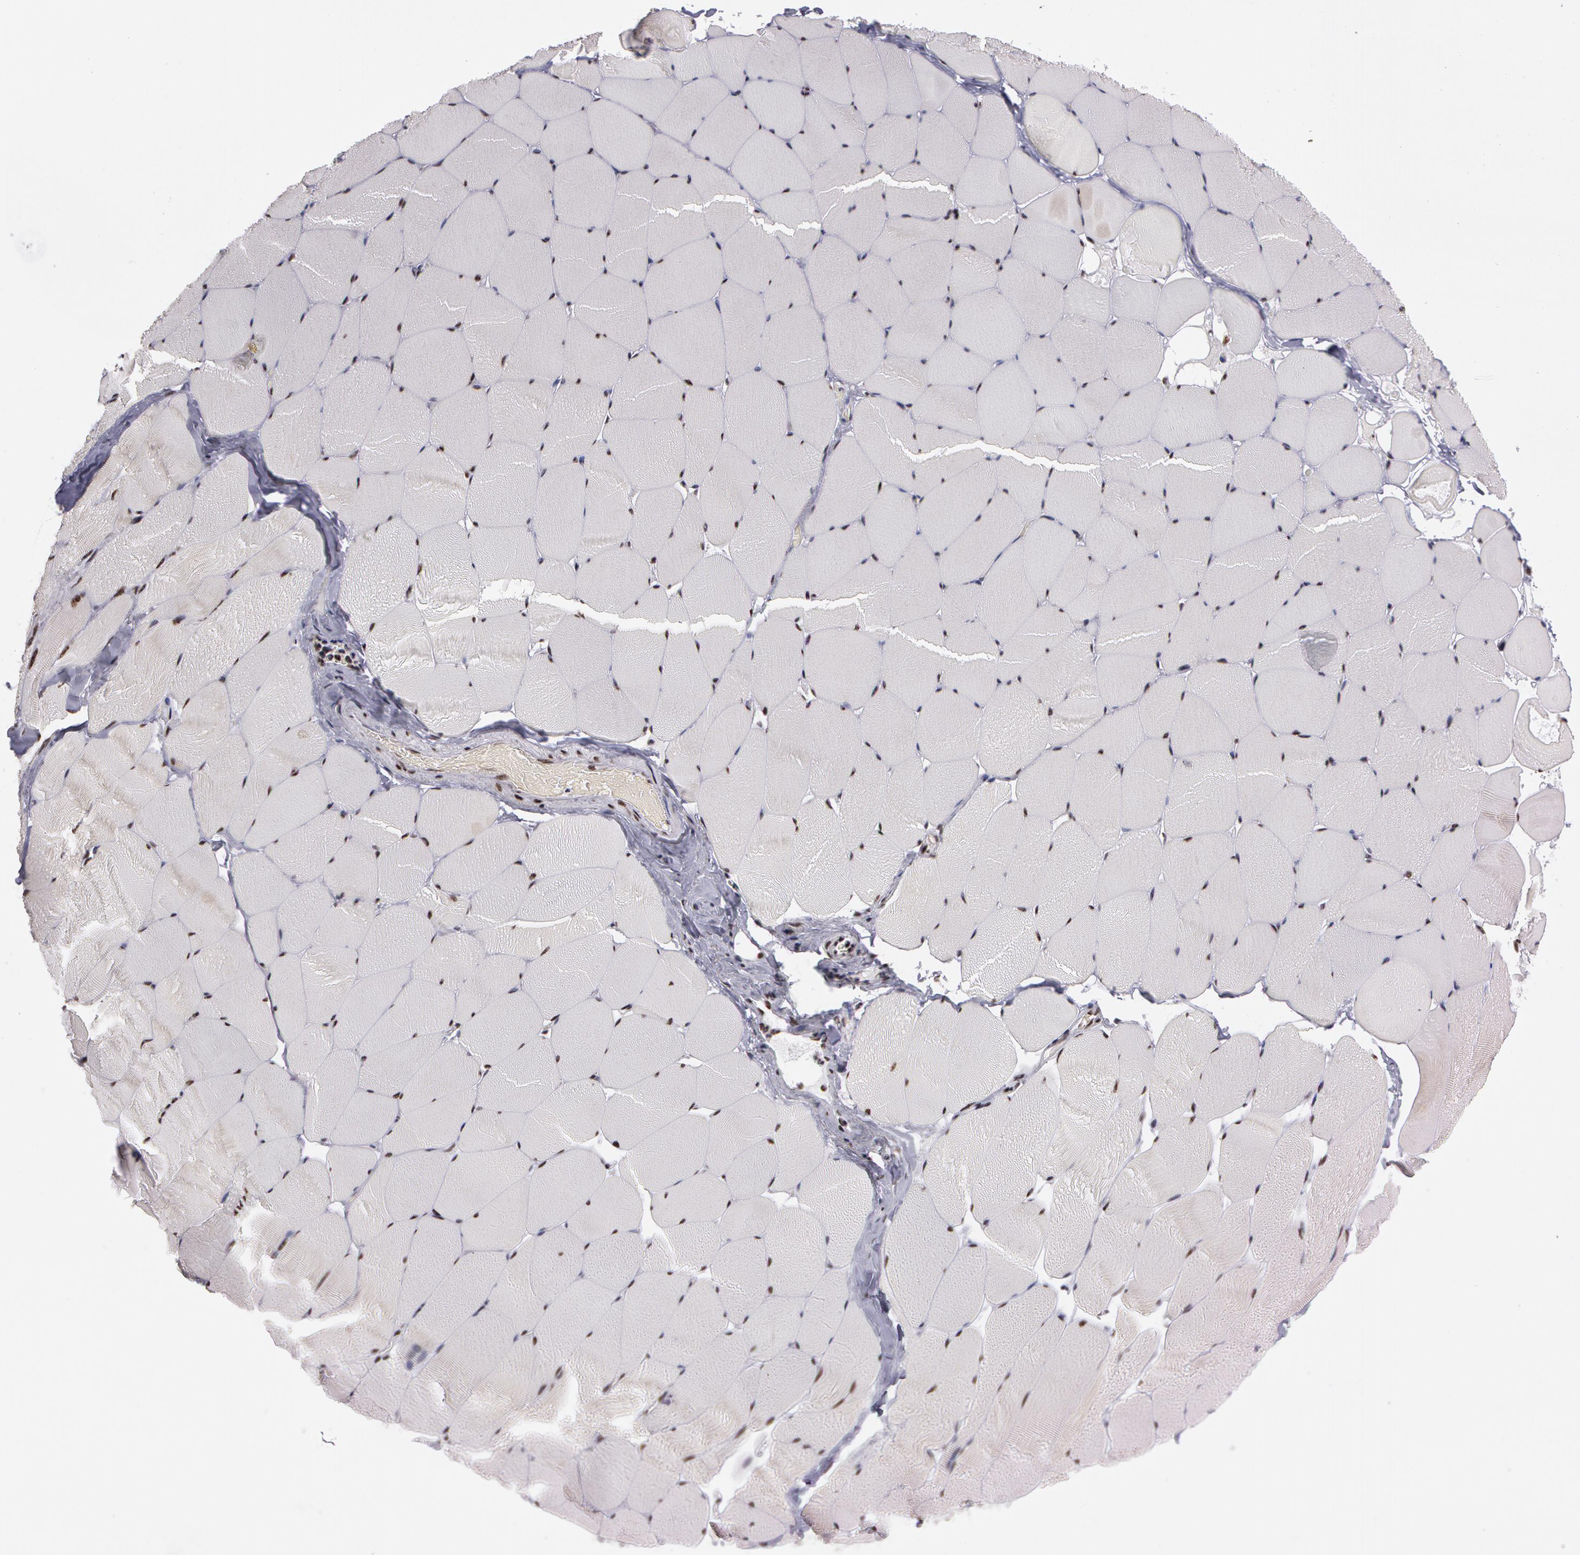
{"staining": {"intensity": "moderate", "quantity": "25%-75%", "location": "nuclear"}, "tissue": "skeletal muscle", "cell_type": "Myocytes", "image_type": "normal", "snomed": [{"axis": "morphology", "description": "Normal tissue, NOS"}, {"axis": "topography", "description": "Skeletal muscle"}, {"axis": "topography", "description": "Salivary gland"}], "caption": "Immunohistochemistry micrograph of unremarkable skeletal muscle: human skeletal muscle stained using IHC demonstrates medium levels of moderate protein expression localized specifically in the nuclear of myocytes, appearing as a nuclear brown color.", "gene": "PNN", "patient": {"sex": "male", "age": 62}}